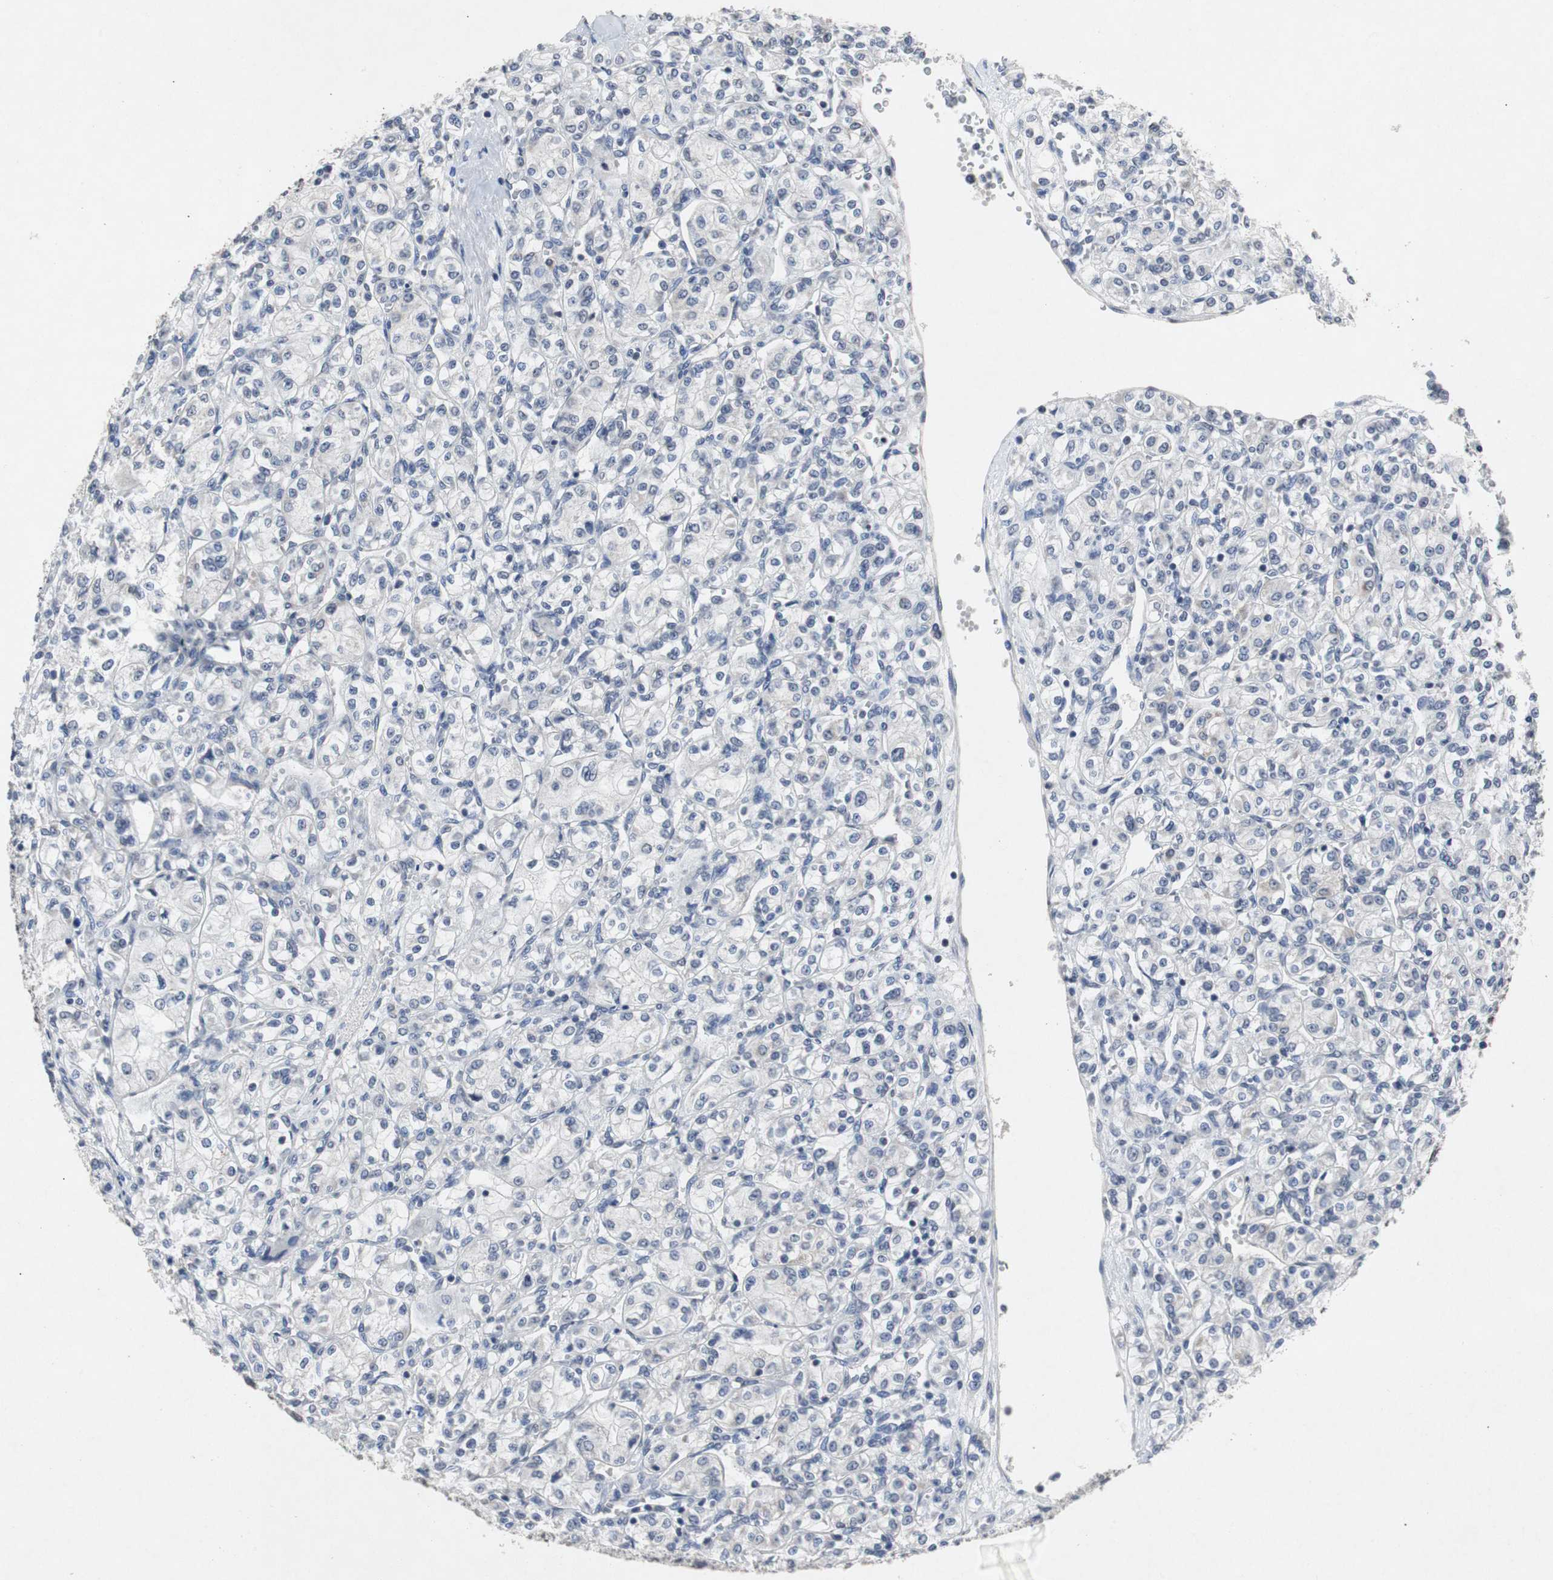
{"staining": {"intensity": "negative", "quantity": "none", "location": "none"}, "tissue": "renal cancer", "cell_type": "Tumor cells", "image_type": "cancer", "snomed": [{"axis": "morphology", "description": "Adenocarcinoma, NOS"}, {"axis": "topography", "description": "Kidney"}], "caption": "DAB immunohistochemical staining of human renal adenocarcinoma demonstrates no significant expression in tumor cells.", "gene": "RBM47", "patient": {"sex": "male", "age": 77}}